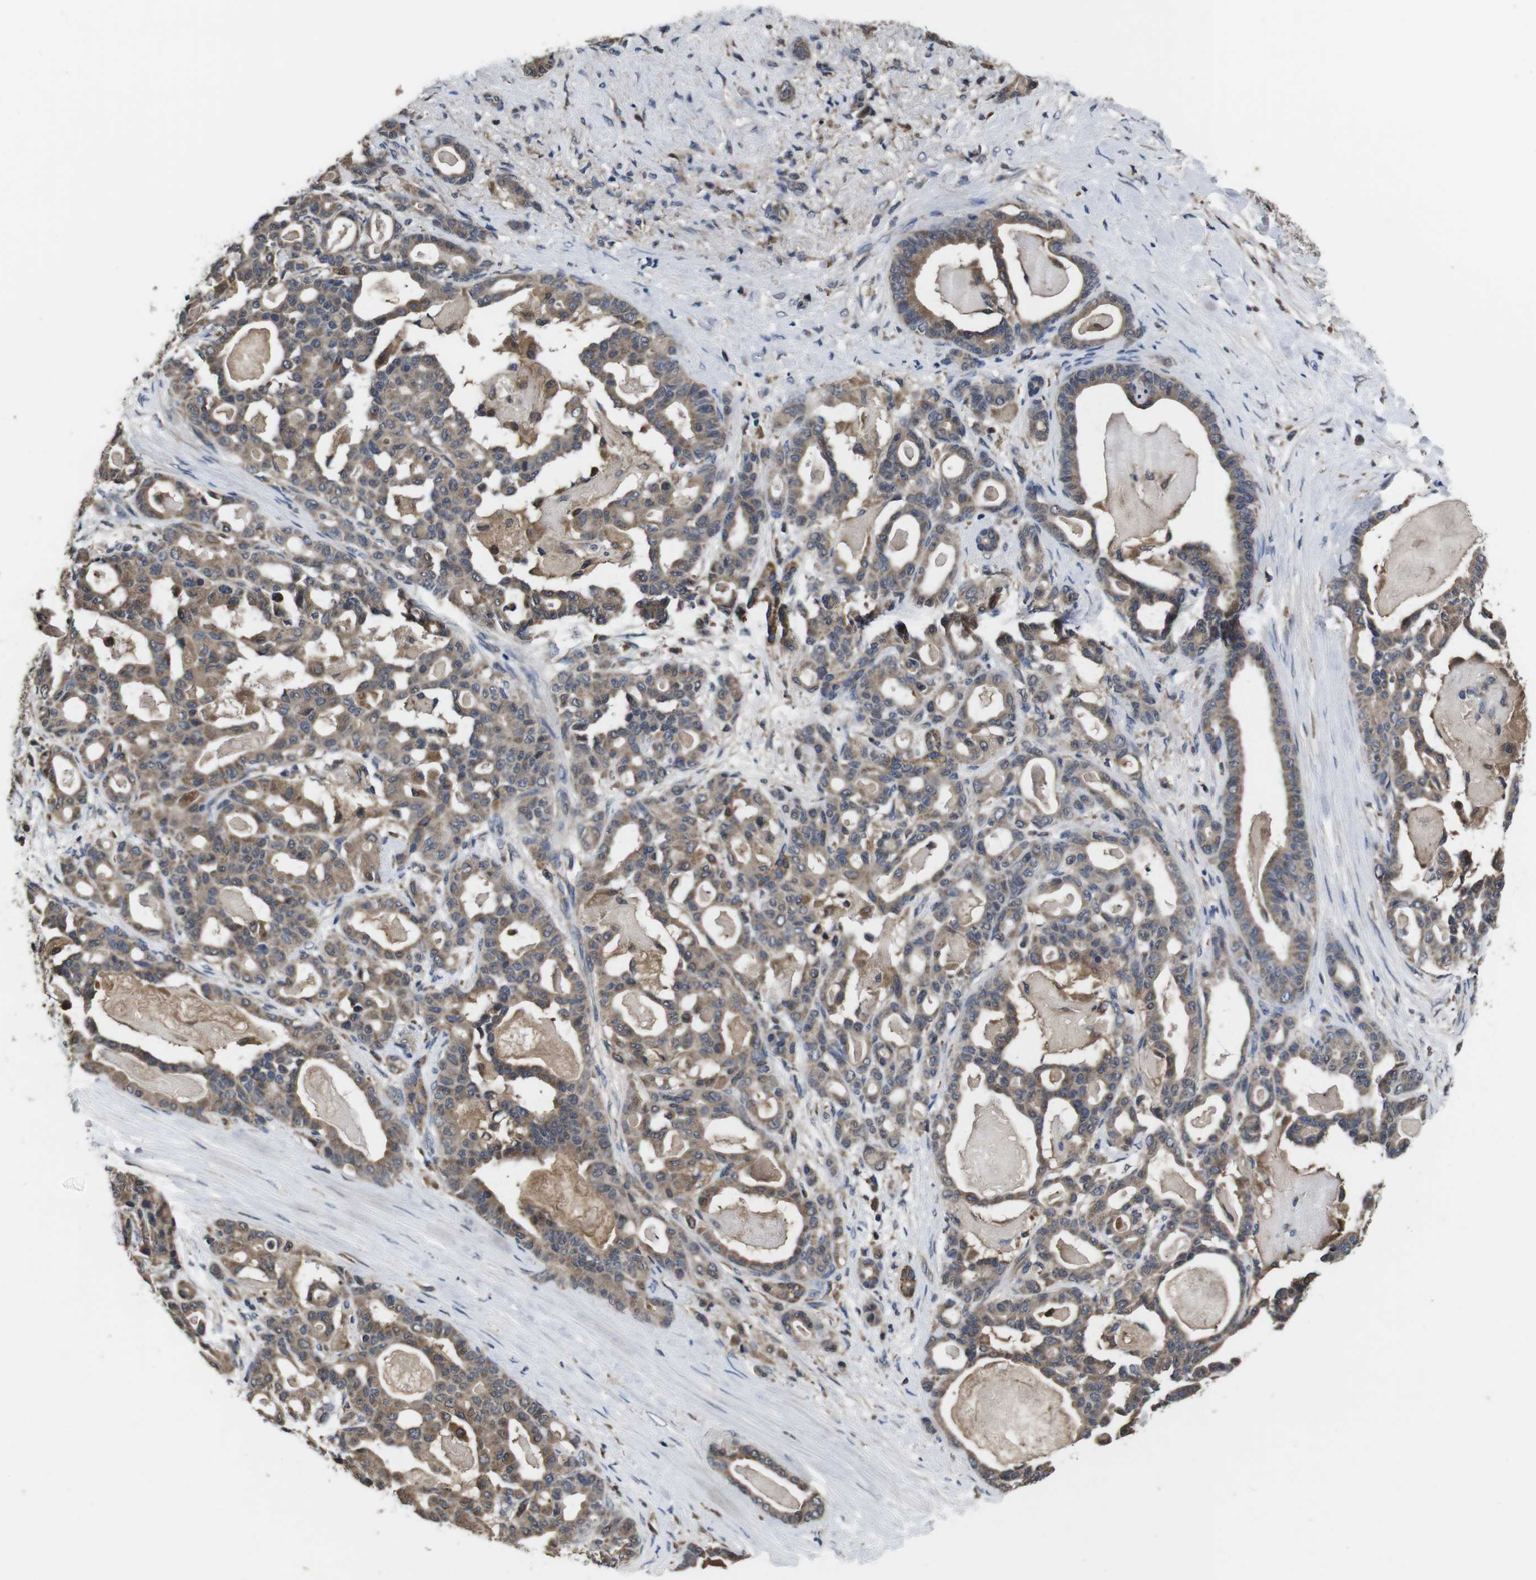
{"staining": {"intensity": "moderate", "quantity": ">75%", "location": "cytoplasmic/membranous"}, "tissue": "pancreatic cancer", "cell_type": "Tumor cells", "image_type": "cancer", "snomed": [{"axis": "morphology", "description": "Adenocarcinoma, NOS"}, {"axis": "topography", "description": "Pancreas"}], "caption": "A micrograph of adenocarcinoma (pancreatic) stained for a protein shows moderate cytoplasmic/membranous brown staining in tumor cells. (Brightfield microscopy of DAB IHC at high magnification).", "gene": "CXCL11", "patient": {"sex": "male", "age": 63}}